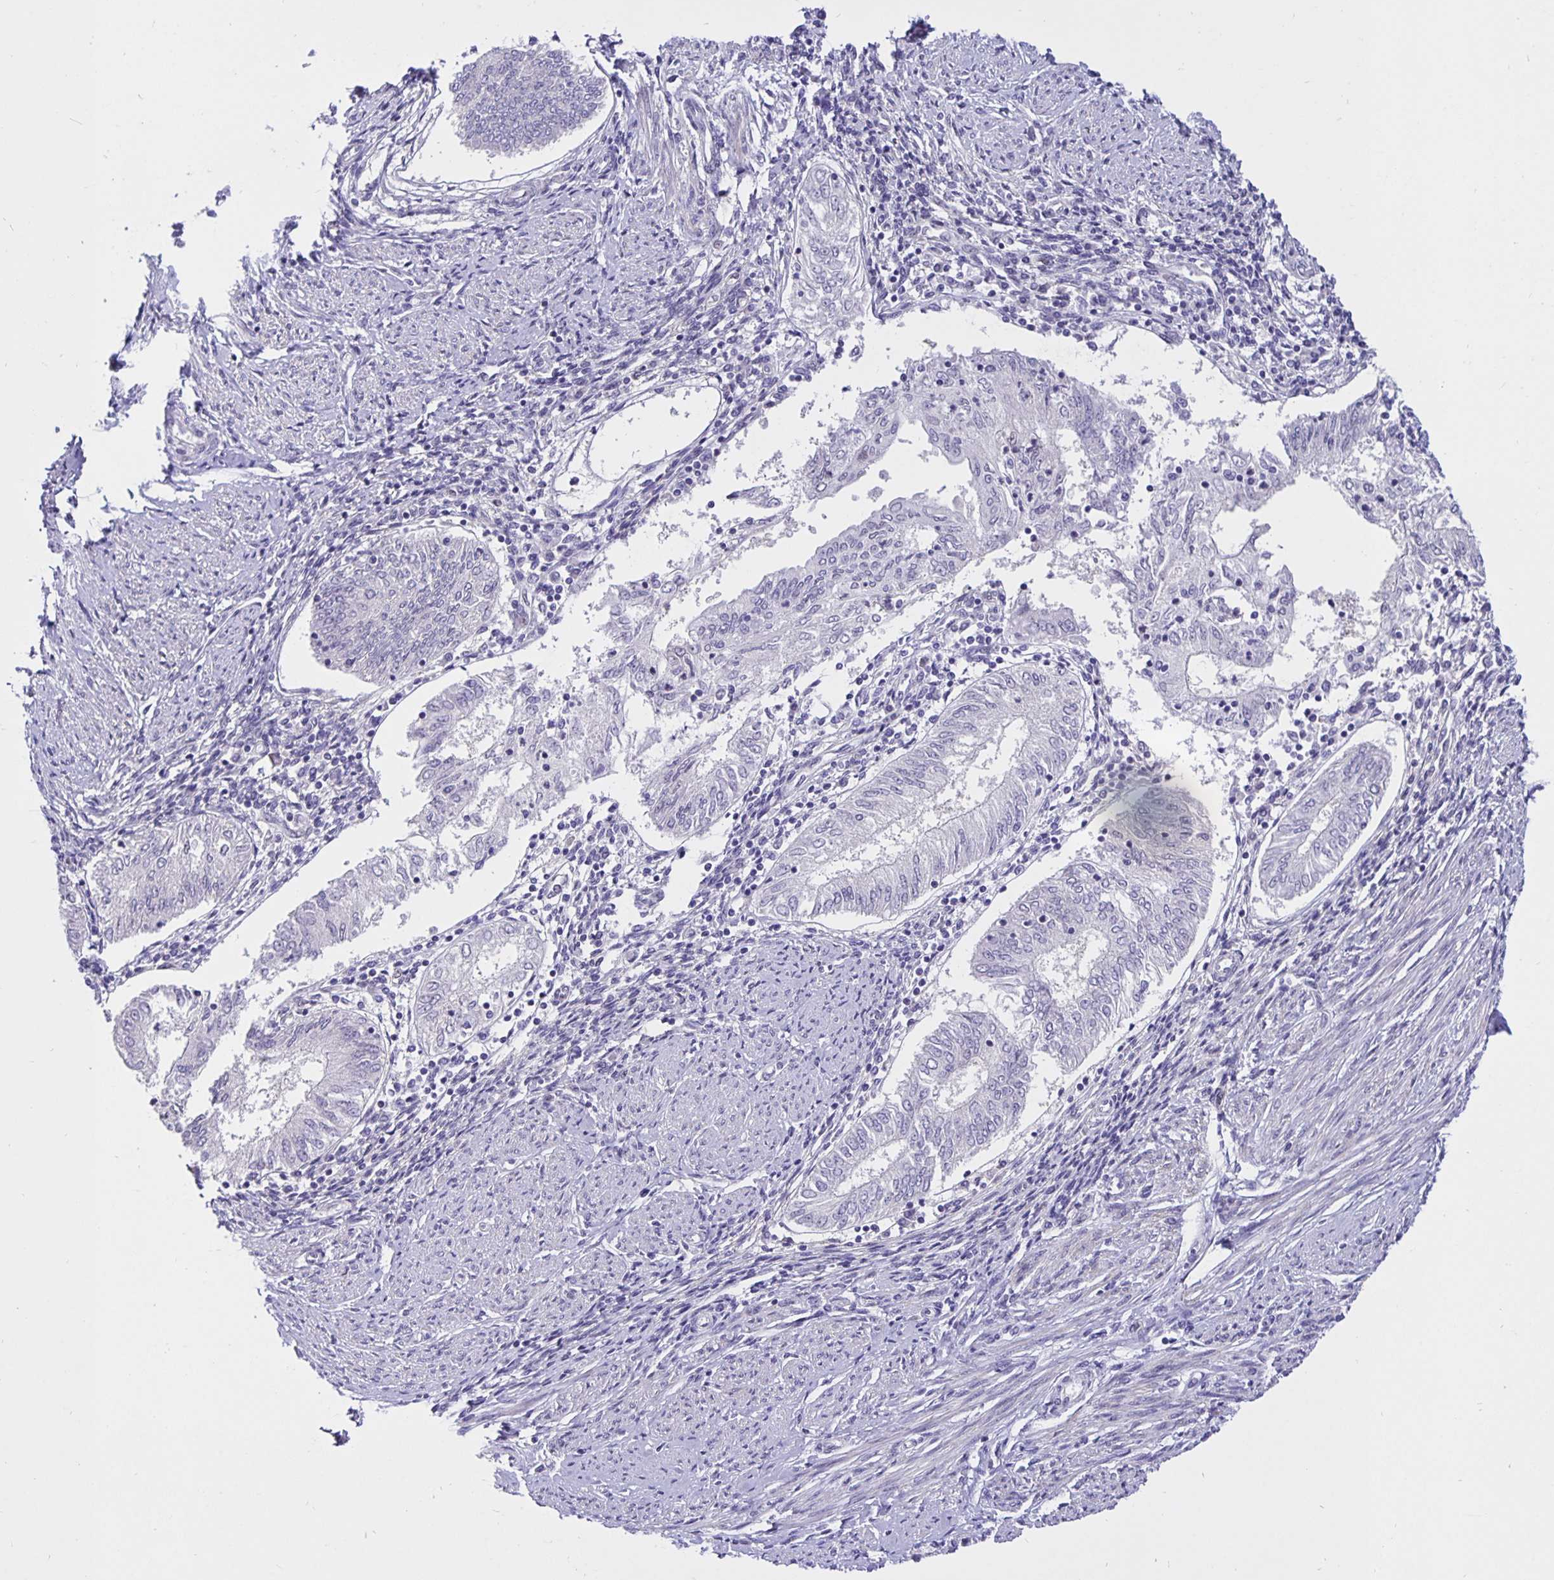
{"staining": {"intensity": "negative", "quantity": "none", "location": "none"}, "tissue": "endometrial cancer", "cell_type": "Tumor cells", "image_type": "cancer", "snomed": [{"axis": "morphology", "description": "Adenocarcinoma, NOS"}, {"axis": "topography", "description": "Endometrium"}], "caption": "DAB (3,3'-diaminobenzidine) immunohistochemical staining of endometrial cancer (adenocarcinoma) reveals no significant staining in tumor cells.", "gene": "FOSL2", "patient": {"sex": "female", "age": 68}}